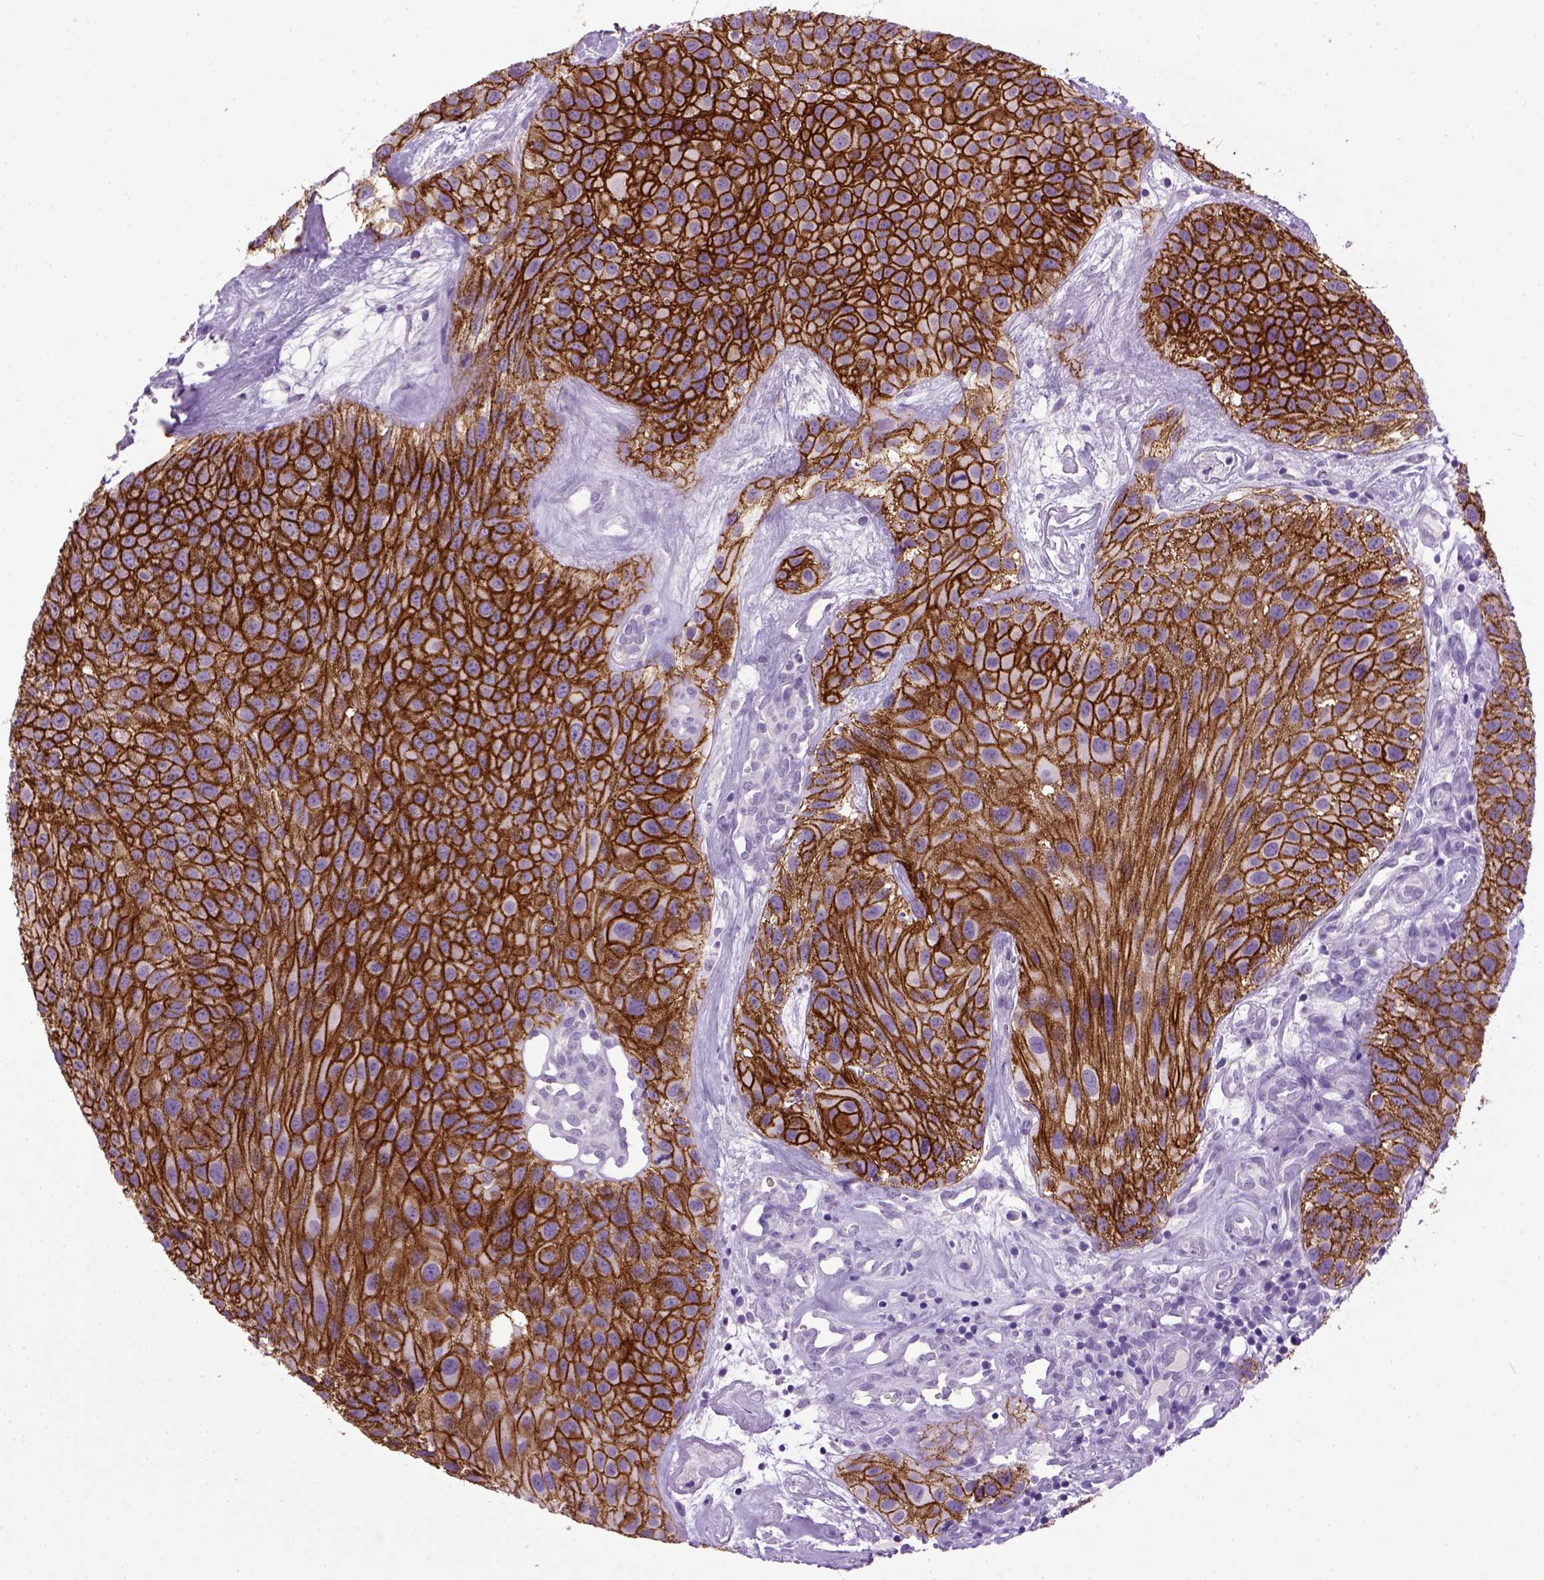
{"staining": {"intensity": "strong", "quantity": ">75%", "location": "cytoplasmic/membranous"}, "tissue": "urothelial cancer", "cell_type": "Tumor cells", "image_type": "cancer", "snomed": [{"axis": "morphology", "description": "Urothelial carcinoma, Low grade"}, {"axis": "topography", "description": "Urinary bladder"}], "caption": "Immunohistochemistry micrograph of neoplastic tissue: low-grade urothelial carcinoma stained using IHC reveals high levels of strong protein expression localized specifically in the cytoplasmic/membranous of tumor cells, appearing as a cytoplasmic/membranous brown color.", "gene": "CDH1", "patient": {"sex": "female", "age": 87}}